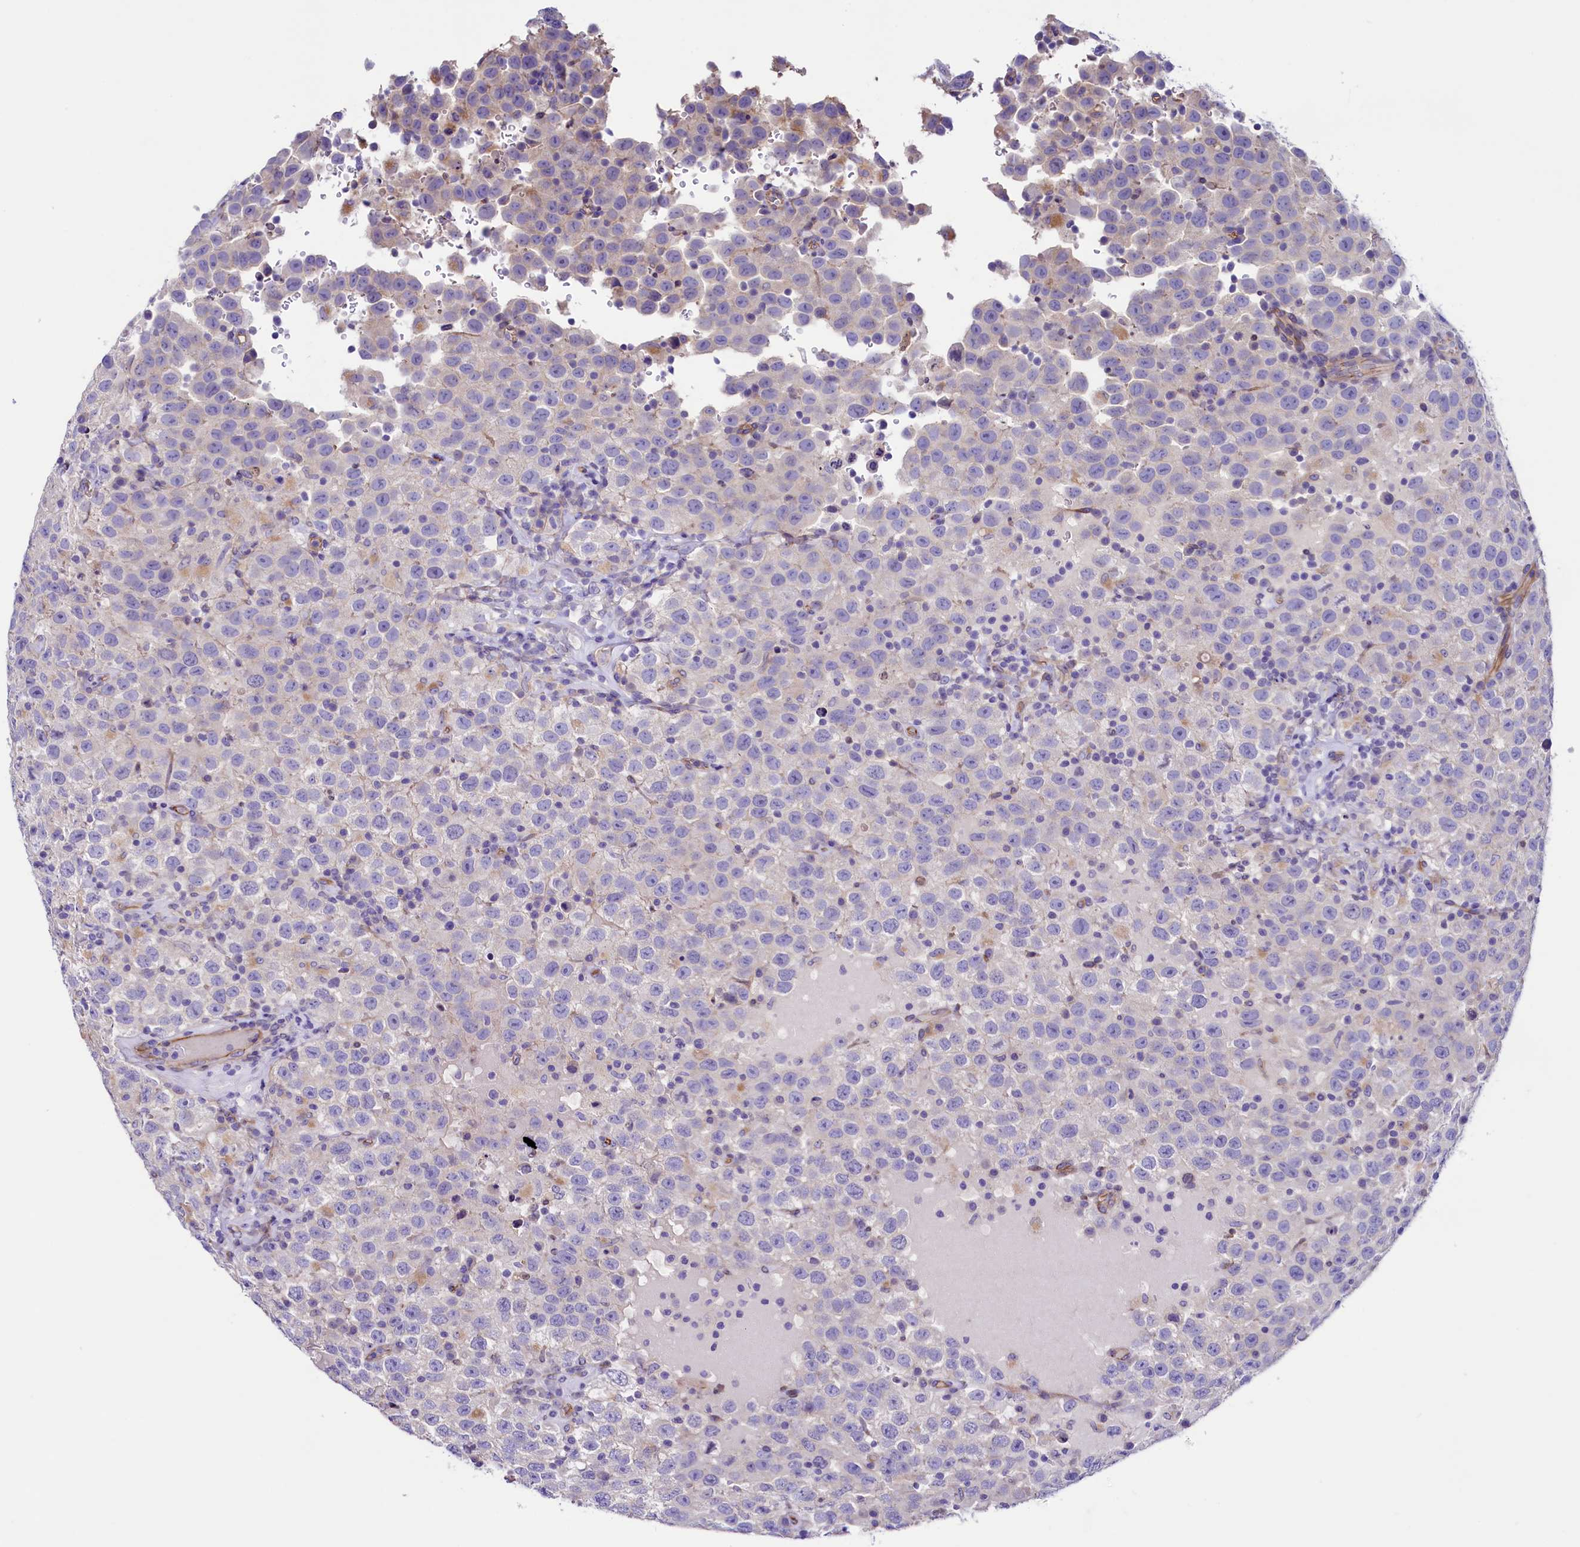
{"staining": {"intensity": "negative", "quantity": "none", "location": "none"}, "tissue": "testis cancer", "cell_type": "Tumor cells", "image_type": "cancer", "snomed": [{"axis": "morphology", "description": "Seminoma, NOS"}, {"axis": "topography", "description": "Testis"}], "caption": "Testis seminoma stained for a protein using immunohistochemistry reveals no staining tumor cells.", "gene": "SLF1", "patient": {"sex": "male", "age": 41}}